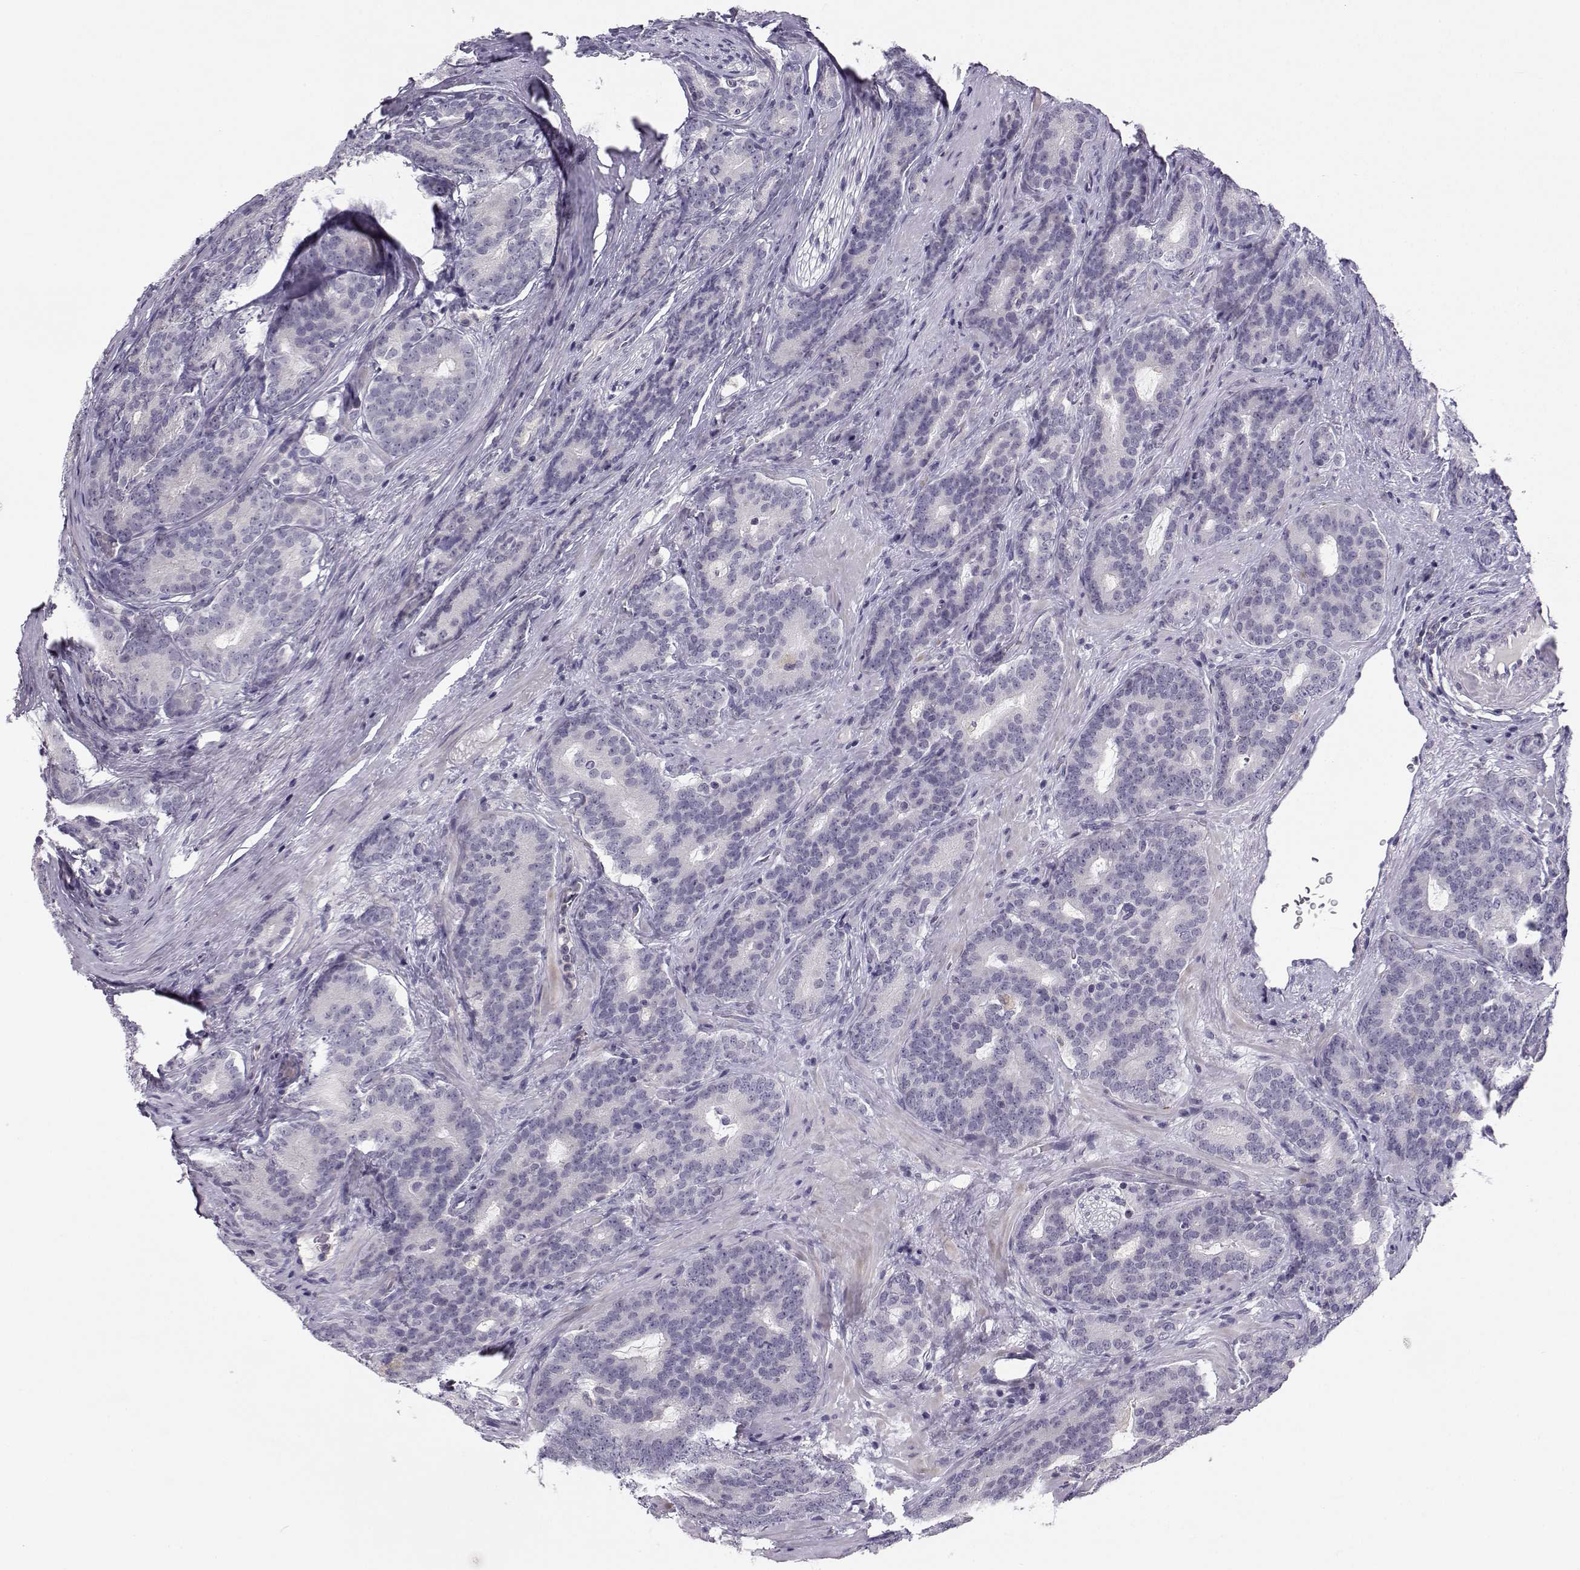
{"staining": {"intensity": "negative", "quantity": "none", "location": "none"}, "tissue": "prostate cancer", "cell_type": "Tumor cells", "image_type": "cancer", "snomed": [{"axis": "morphology", "description": "Adenocarcinoma, NOS"}, {"axis": "topography", "description": "Prostate"}], "caption": "This histopathology image is of prostate cancer (adenocarcinoma) stained with IHC to label a protein in brown with the nuclei are counter-stained blue. There is no positivity in tumor cells.", "gene": "MROH7", "patient": {"sex": "male", "age": 71}}